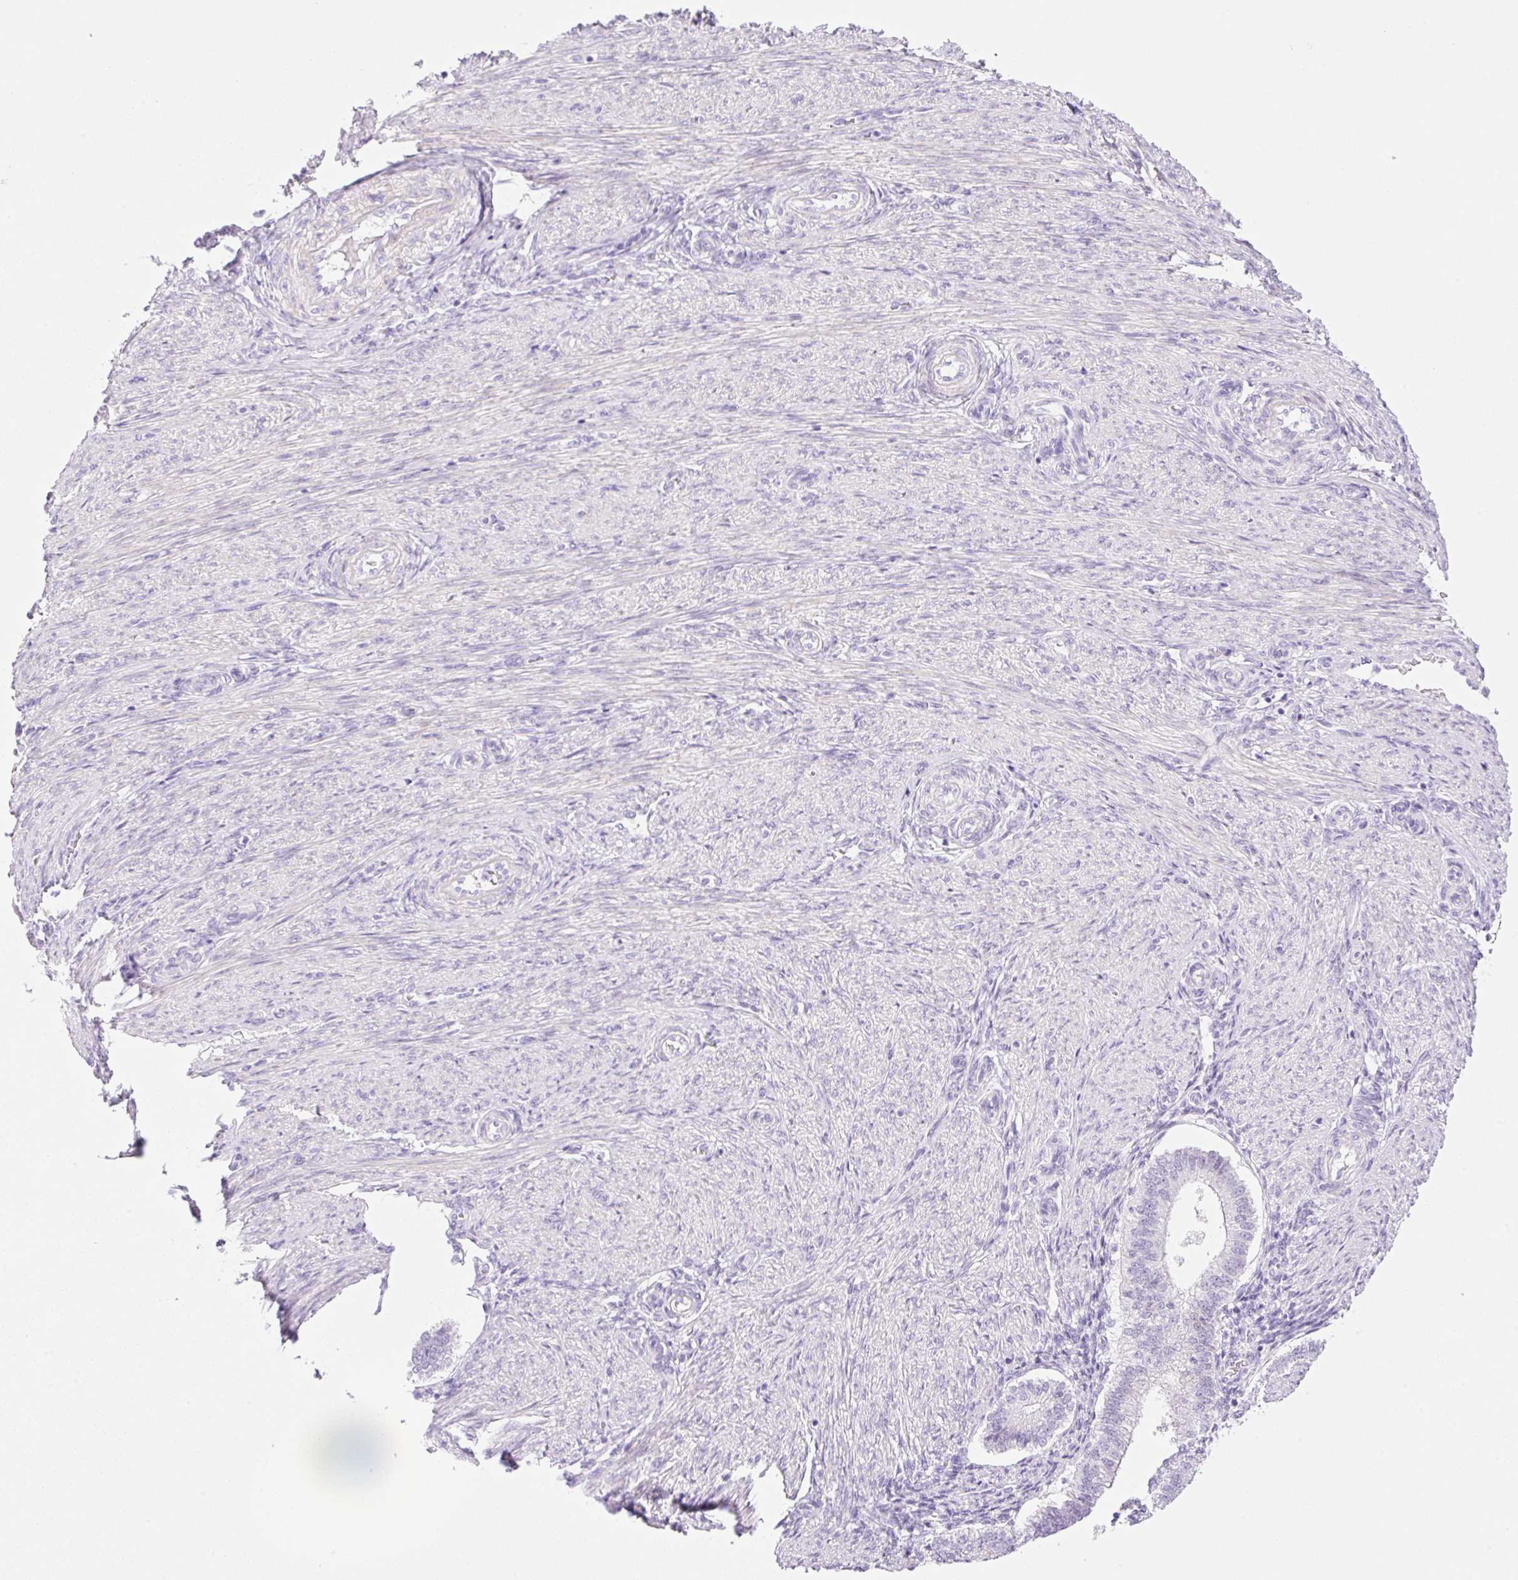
{"staining": {"intensity": "negative", "quantity": "none", "location": "none"}, "tissue": "endometrium", "cell_type": "Cells in endometrial stroma", "image_type": "normal", "snomed": [{"axis": "morphology", "description": "Normal tissue, NOS"}, {"axis": "topography", "description": "Endometrium"}], "caption": "The immunohistochemistry micrograph has no significant expression in cells in endometrial stroma of endometrium.", "gene": "PALM3", "patient": {"sex": "female", "age": 25}}